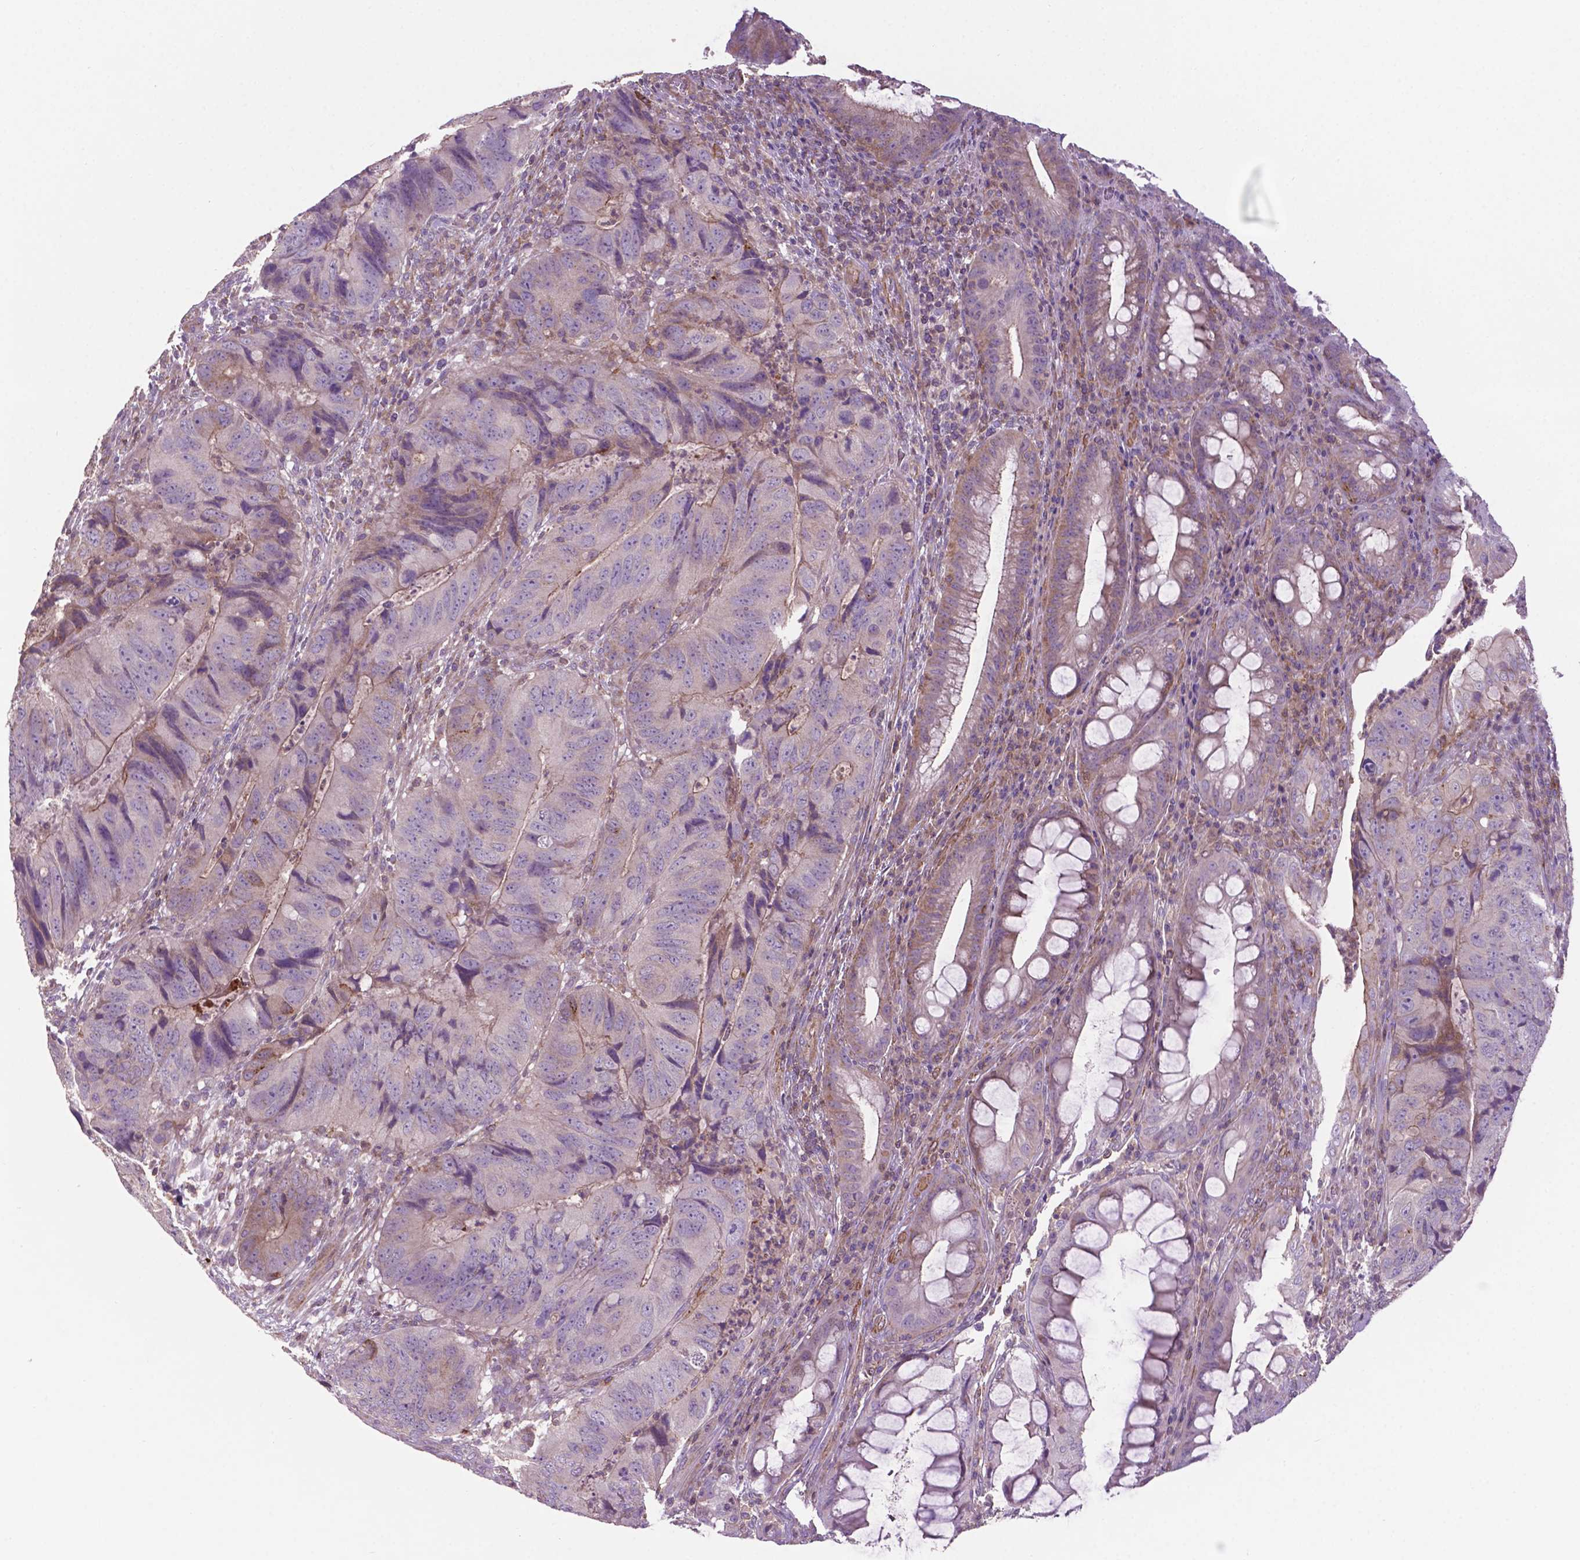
{"staining": {"intensity": "moderate", "quantity": "<25%", "location": "cytoplasmic/membranous"}, "tissue": "colorectal cancer", "cell_type": "Tumor cells", "image_type": "cancer", "snomed": [{"axis": "morphology", "description": "Adenocarcinoma, NOS"}, {"axis": "topography", "description": "Colon"}], "caption": "Colorectal cancer stained with DAB (3,3'-diaminobenzidine) IHC demonstrates low levels of moderate cytoplasmic/membranous expression in about <25% of tumor cells.", "gene": "BMP4", "patient": {"sex": "male", "age": 79}}